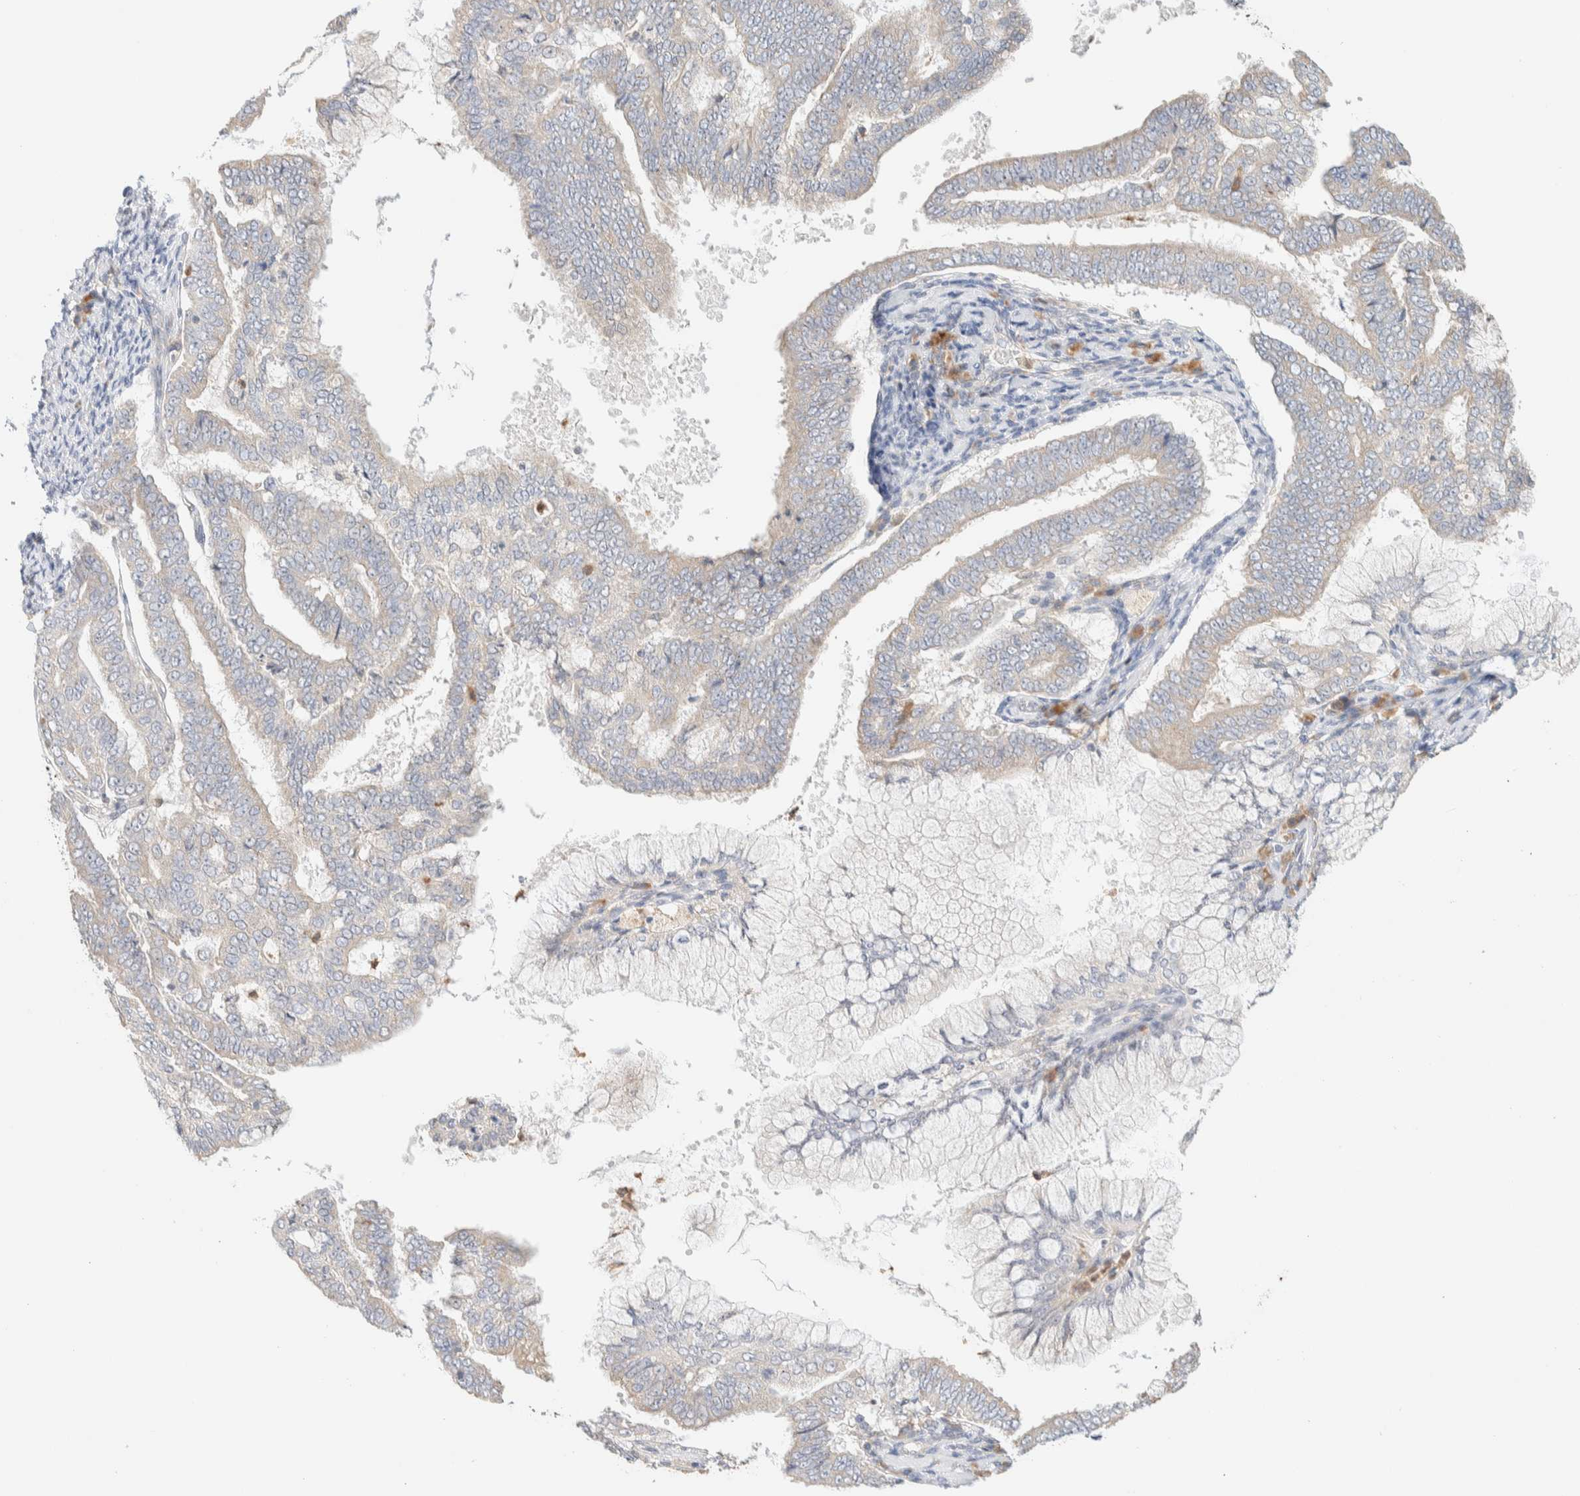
{"staining": {"intensity": "weak", "quantity": "25%-75%", "location": "cytoplasmic/membranous"}, "tissue": "endometrial cancer", "cell_type": "Tumor cells", "image_type": "cancer", "snomed": [{"axis": "morphology", "description": "Adenocarcinoma, NOS"}, {"axis": "topography", "description": "Endometrium"}], "caption": "A micrograph of endometrial cancer (adenocarcinoma) stained for a protein demonstrates weak cytoplasmic/membranous brown staining in tumor cells. The protein of interest is stained brown, and the nuclei are stained in blue (DAB IHC with brightfield microscopy, high magnification).", "gene": "TTC3", "patient": {"sex": "female", "age": 63}}